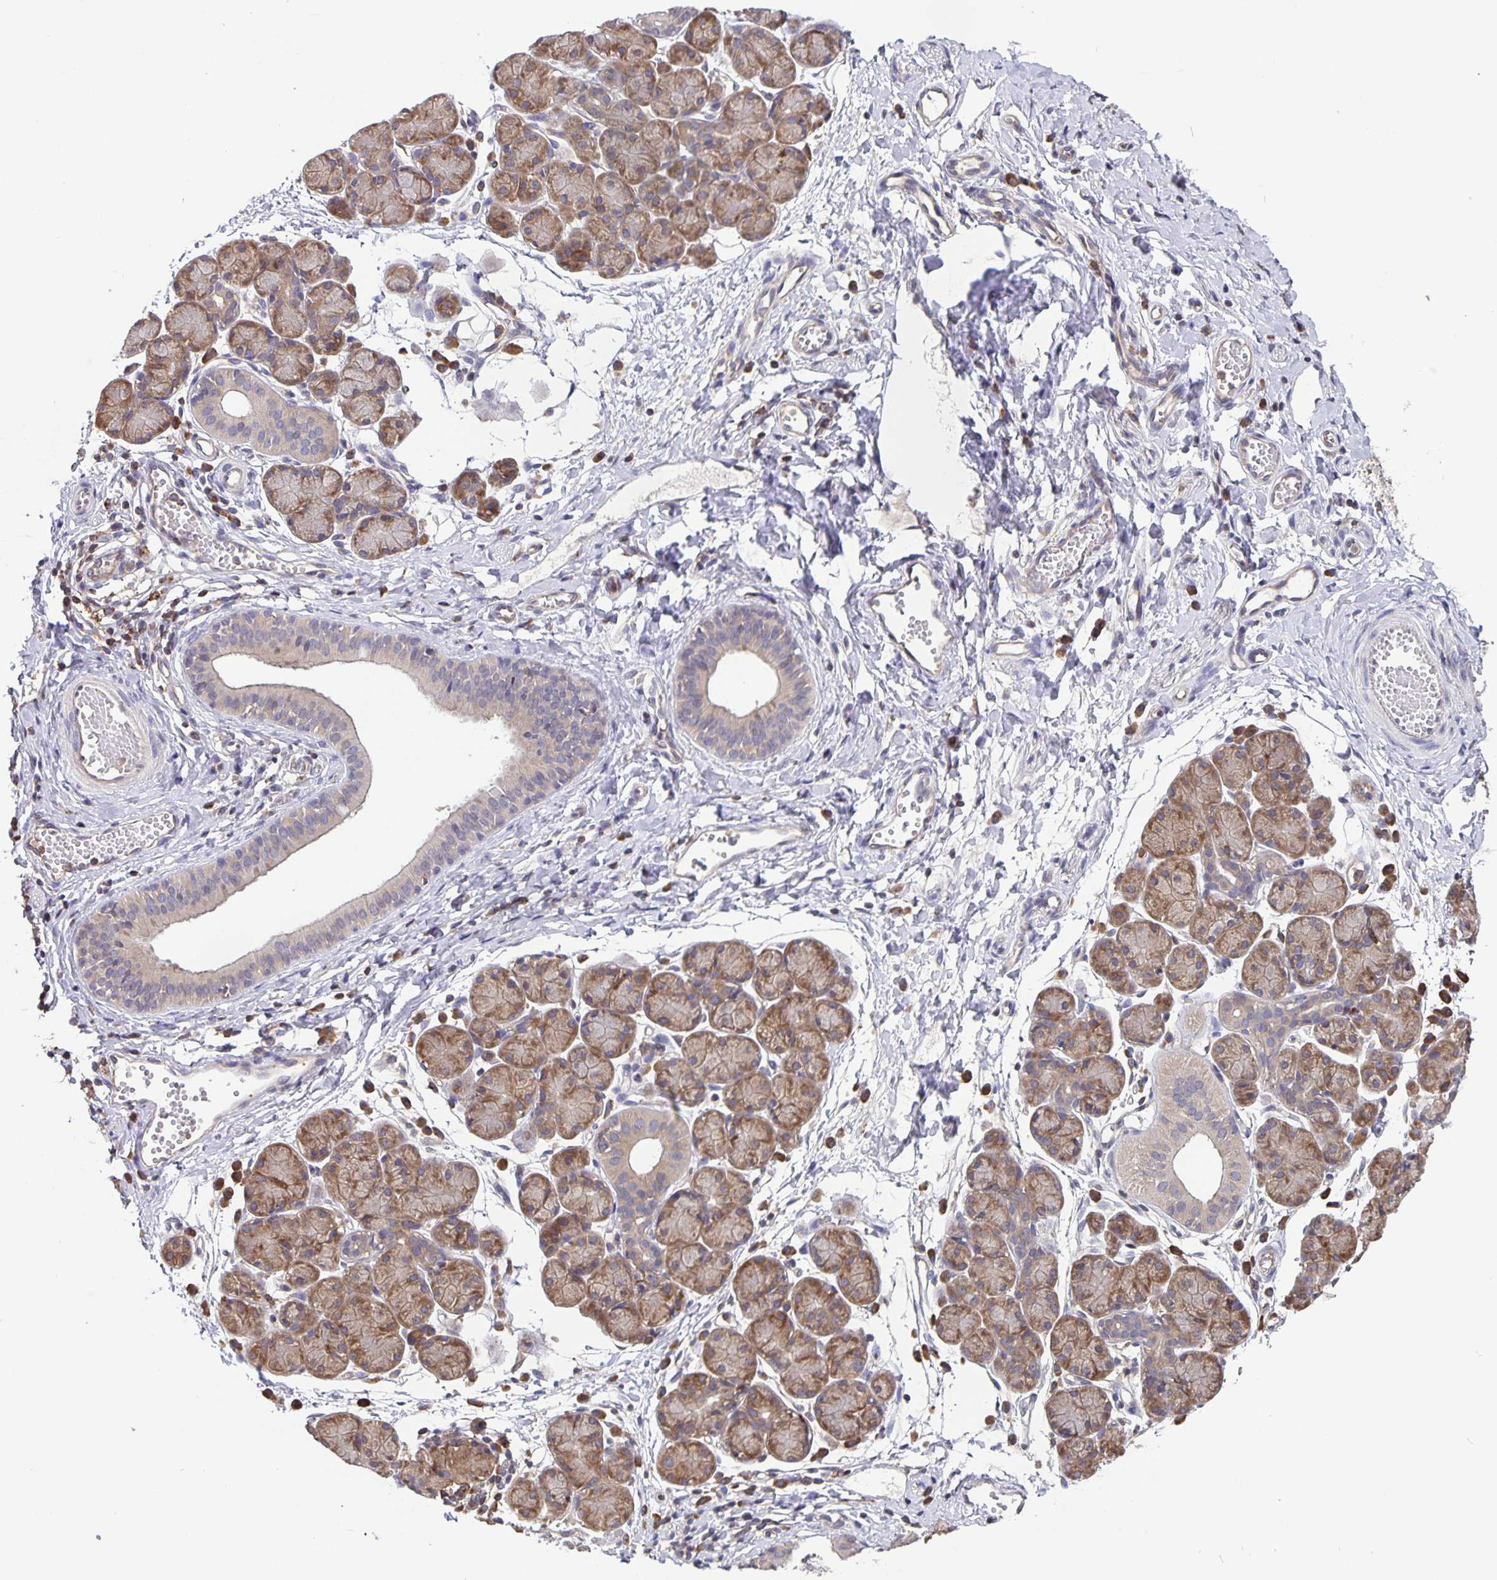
{"staining": {"intensity": "moderate", "quantity": ">75%", "location": "cytoplasmic/membranous"}, "tissue": "salivary gland", "cell_type": "Glandular cells", "image_type": "normal", "snomed": [{"axis": "morphology", "description": "Normal tissue, NOS"}, {"axis": "morphology", "description": "Inflammation, NOS"}, {"axis": "topography", "description": "Lymph node"}, {"axis": "topography", "description": "Salivary gland"}], "caption": "Protein positivity by immunohistochemistry shows moderate cytoplasmic/membranous staining in approximately >75% of glandular cells in normal salivary gland.", "gene": "FEM1C", "patient": {"sex": "male", "age": 3}}